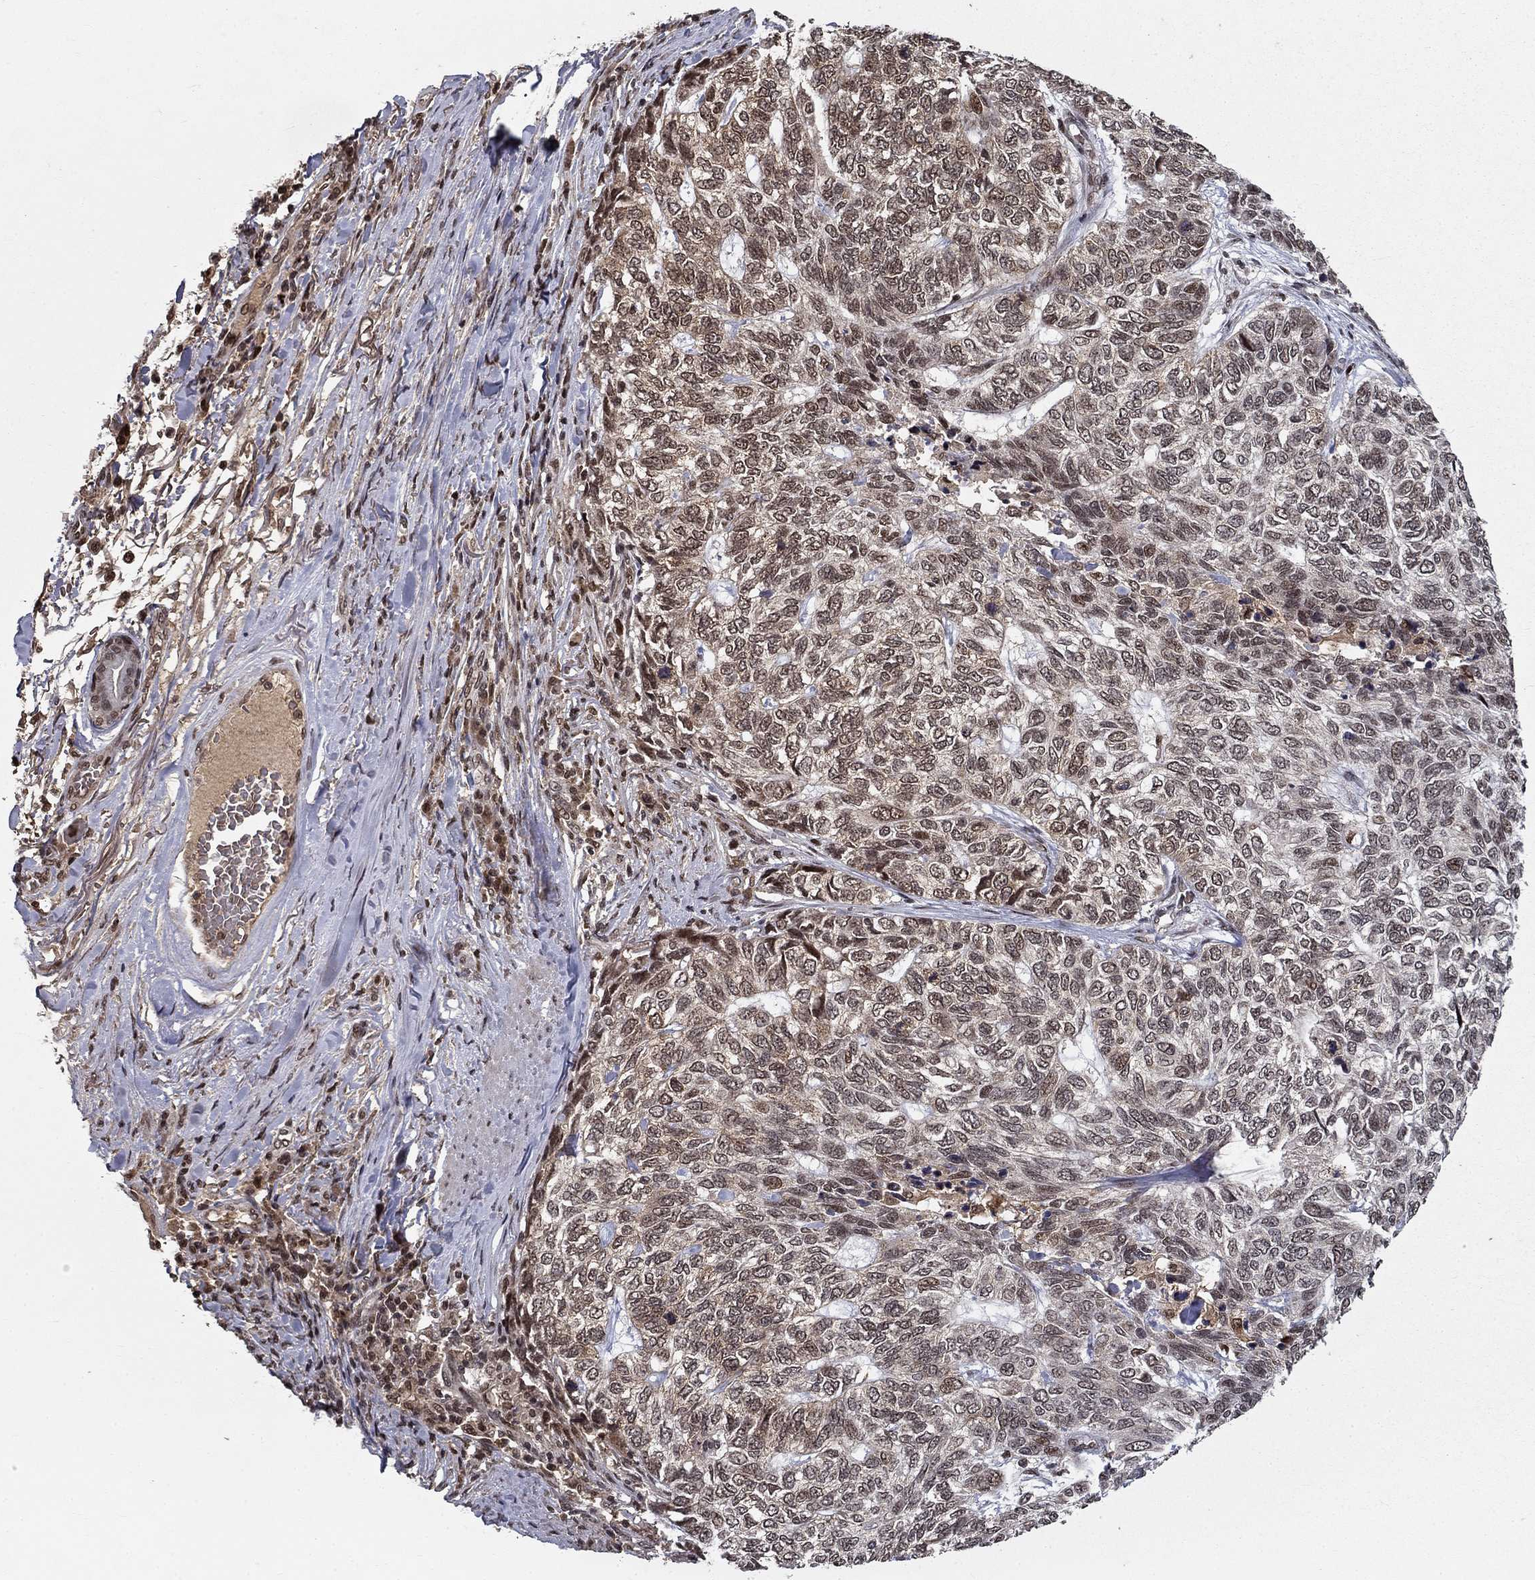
{"staining": {"intensity": "weak", "quantity": "25%-75%", "location": "nuclear"}, "tissue": "skin cancer", "cell_type": "Tumor cells", "image_type": "cancer", "snomed": [{"axis": "morphology", "description": "Basal cell carcinoma"}, {"axis": "topography", "description": "Skin"}], "caption": "A photomicrograph showing weak nuclear expression in approximately 25%-75% of tumor cells in skin basal cell carcinoma, as visualized by brown immunohistochemical staining.", "gene": "CDCA7L", "patient": {"sex": "female", "age": 65}}